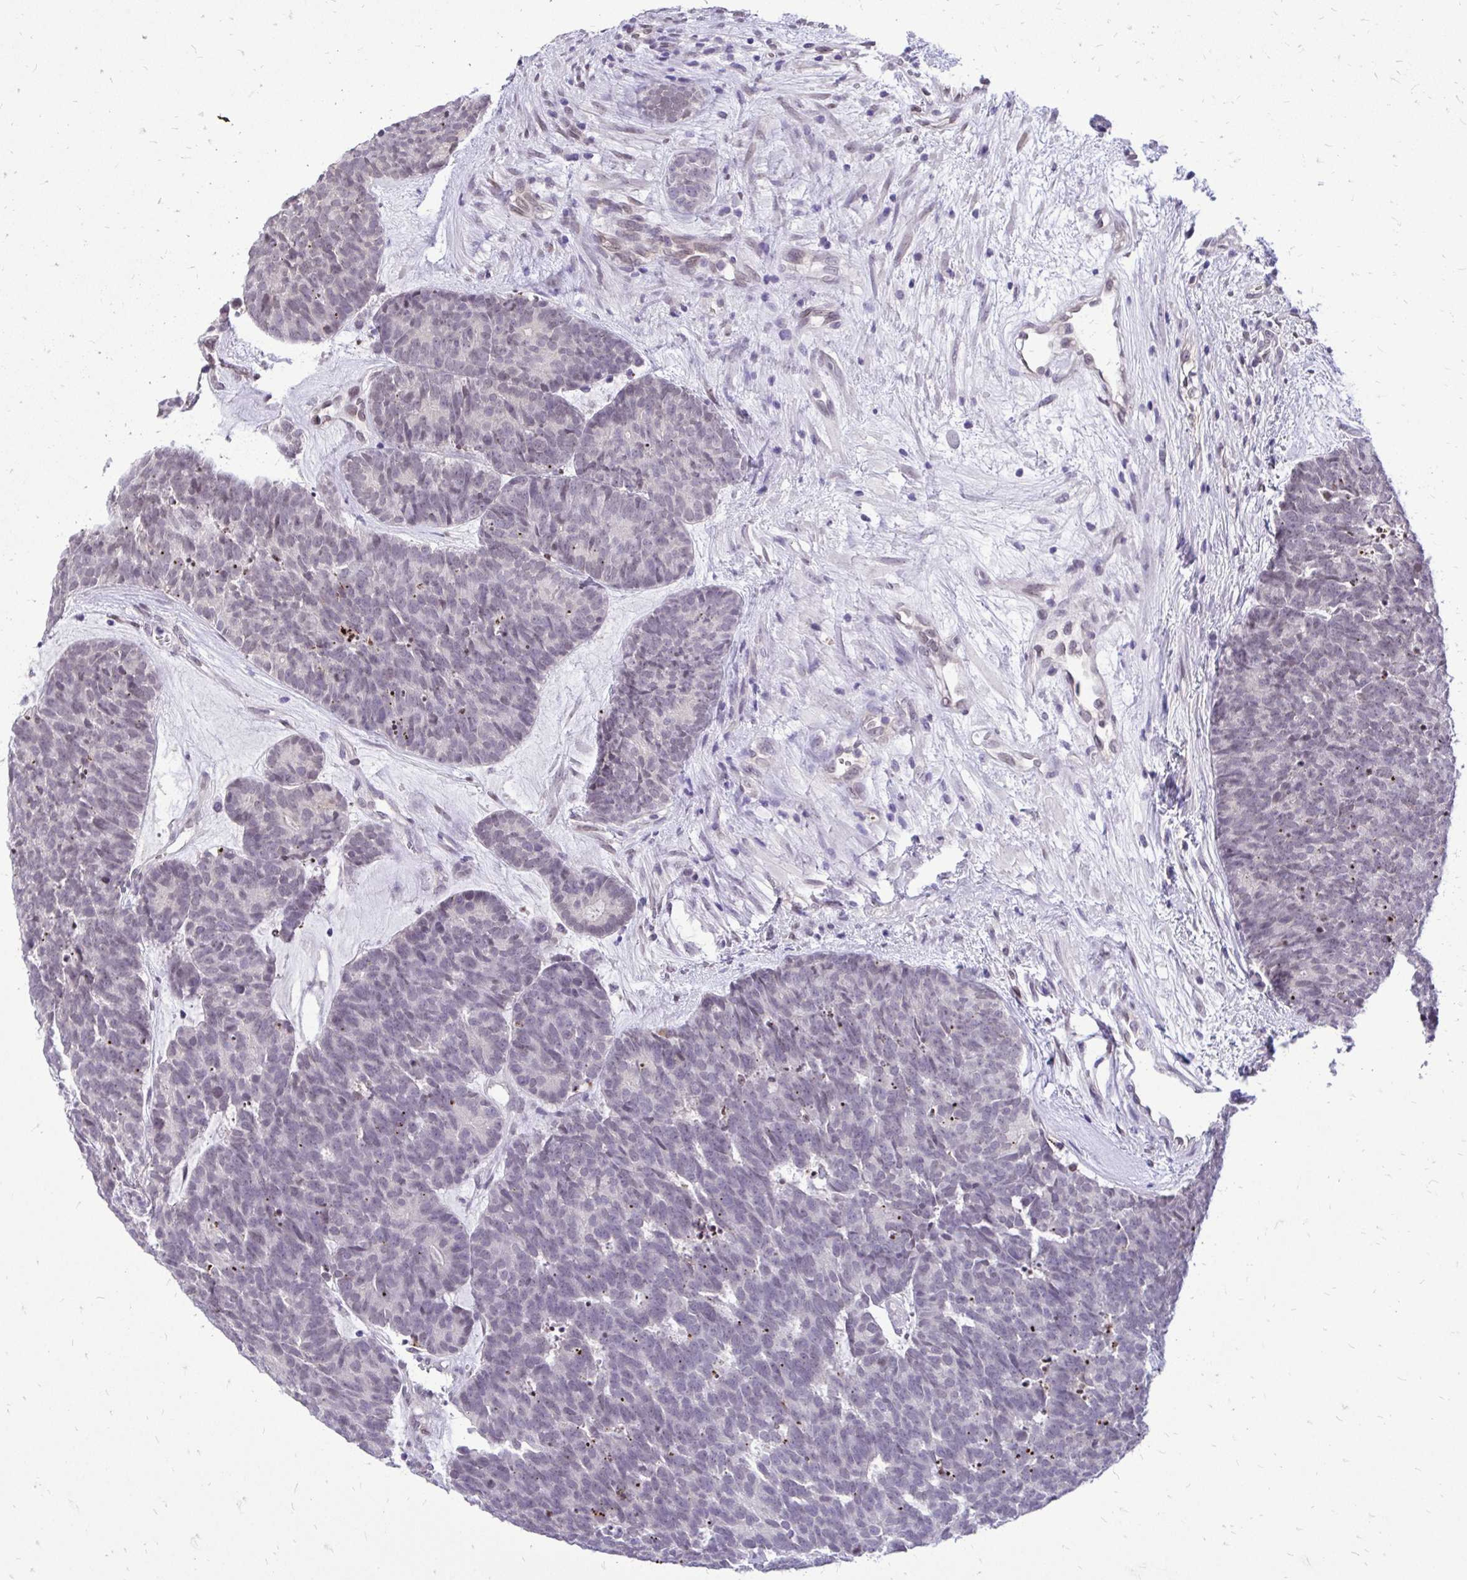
{"staining": {"intensity": "negative", "quantity": "none", "location": "none"}, "tissue": "head and neck cancer", "cell_type": "Tumor cells", "image_type": "cancer", "snomed": [{"axis": "morphology", "description": "Adenocarcinoma, NOS"}, {"axis": "topography", "description": "Head-Neck"}], "caption": "The photomicrograph exhibits no significant positivity in tumor cells of head and neck cancer. (Brightfield microscopy of DAB immunohistochemistry (IHC) at high magnification).", "gene": "BANF1", "patient": {"sex": "female", "age": 81}}